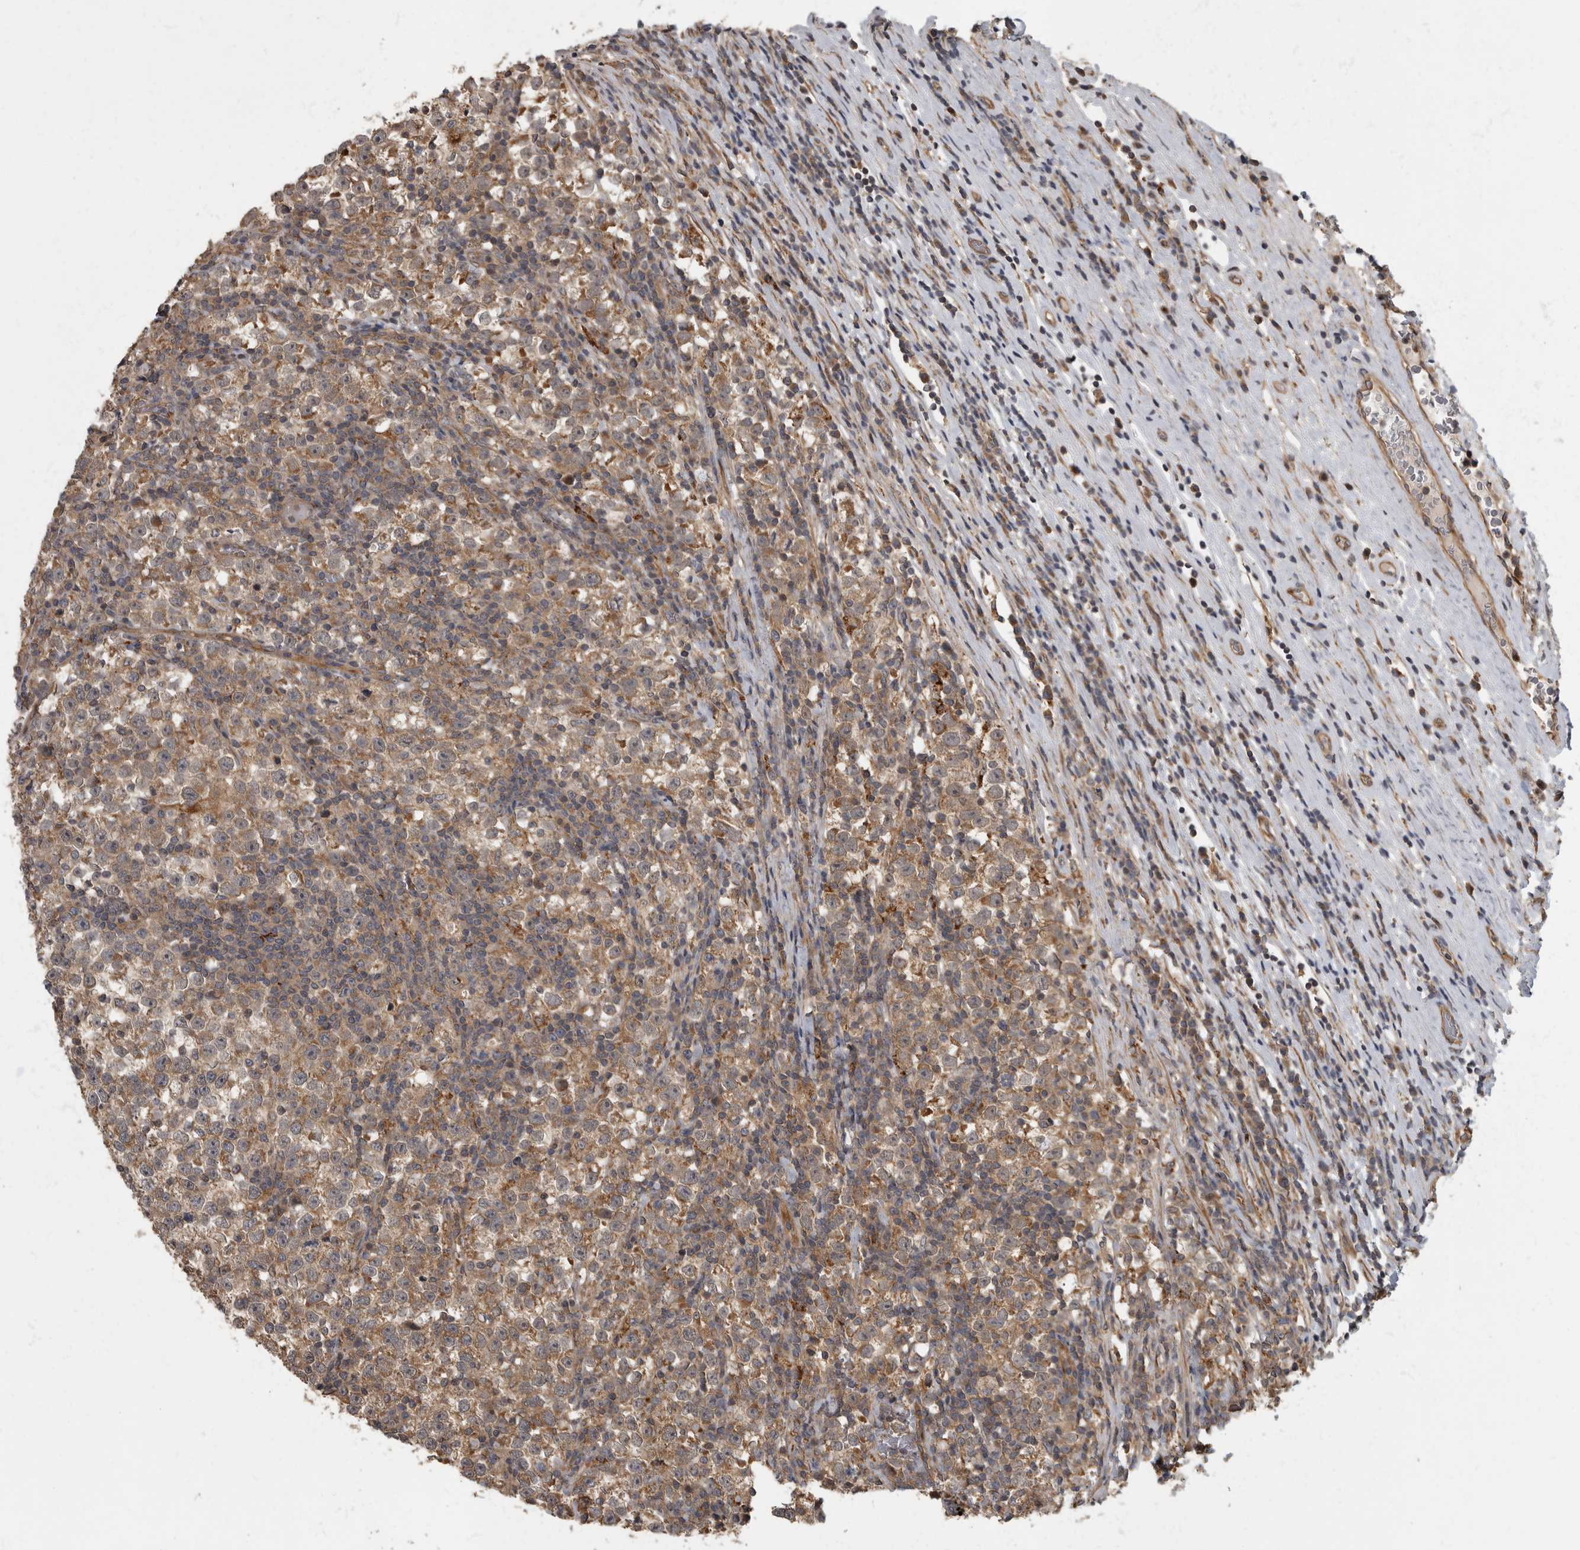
{"staining": {"intensity": "moderate", "quantity": ">75%", "location": "cytoplasmic/membranous"}, "tissue": "testis cancer", "cell_type": "Tumor cells", "image_type": "cancer", "snomed": [{"axis": "morphology", "description": "Normal tissue, NOS"}, {"axis": "morphology", "description": "Seminoma, NOS"}, {"axis": "topography", "description": "Testis"}], "caption": "The histopathology image exhibits a brown stain indicating the presence of a protein in the cytoplasmic/membranous of tumor cells in testis cancer (seminoma).", "gene": "IQCK", "patient": {"sex": "male", "age": 43}}